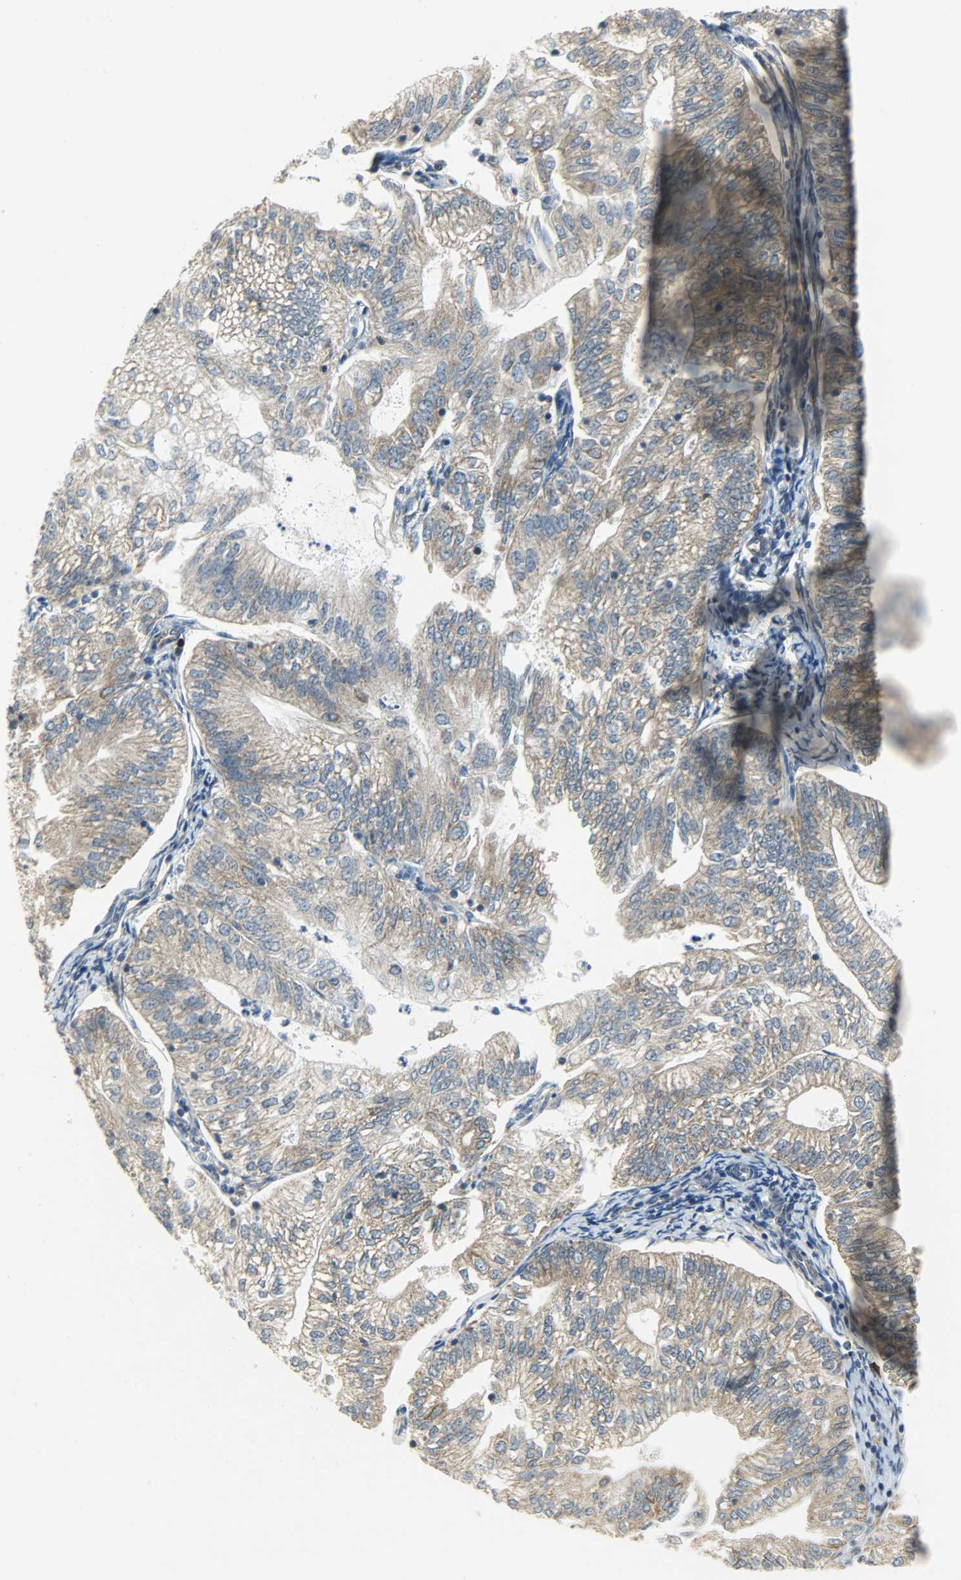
{"staining": {"intensity": "moderate", "quantity": ">75%", "location": "cytoplasmic/membranous"}, "tissue": "endometrial cancer", "cell_type": "Tumor cells", "image_type": "cancer", "snomed": [{"axis": "morphology", "description": "Adenocarcinoma, NOS"}, {"axis": "topography", "description": "Endometrium"}], "caption": "Endometrial adenocarcinoma was stained to show a protein in brown. There is medium levels of moderate cytoplasmic/membranous expression in about >75% of tumor cells. (Brightfield microscopy of DAB IHC at high magnification).", "gene": "C1orf198", "patient": {"sex": "female", "age": 69}}